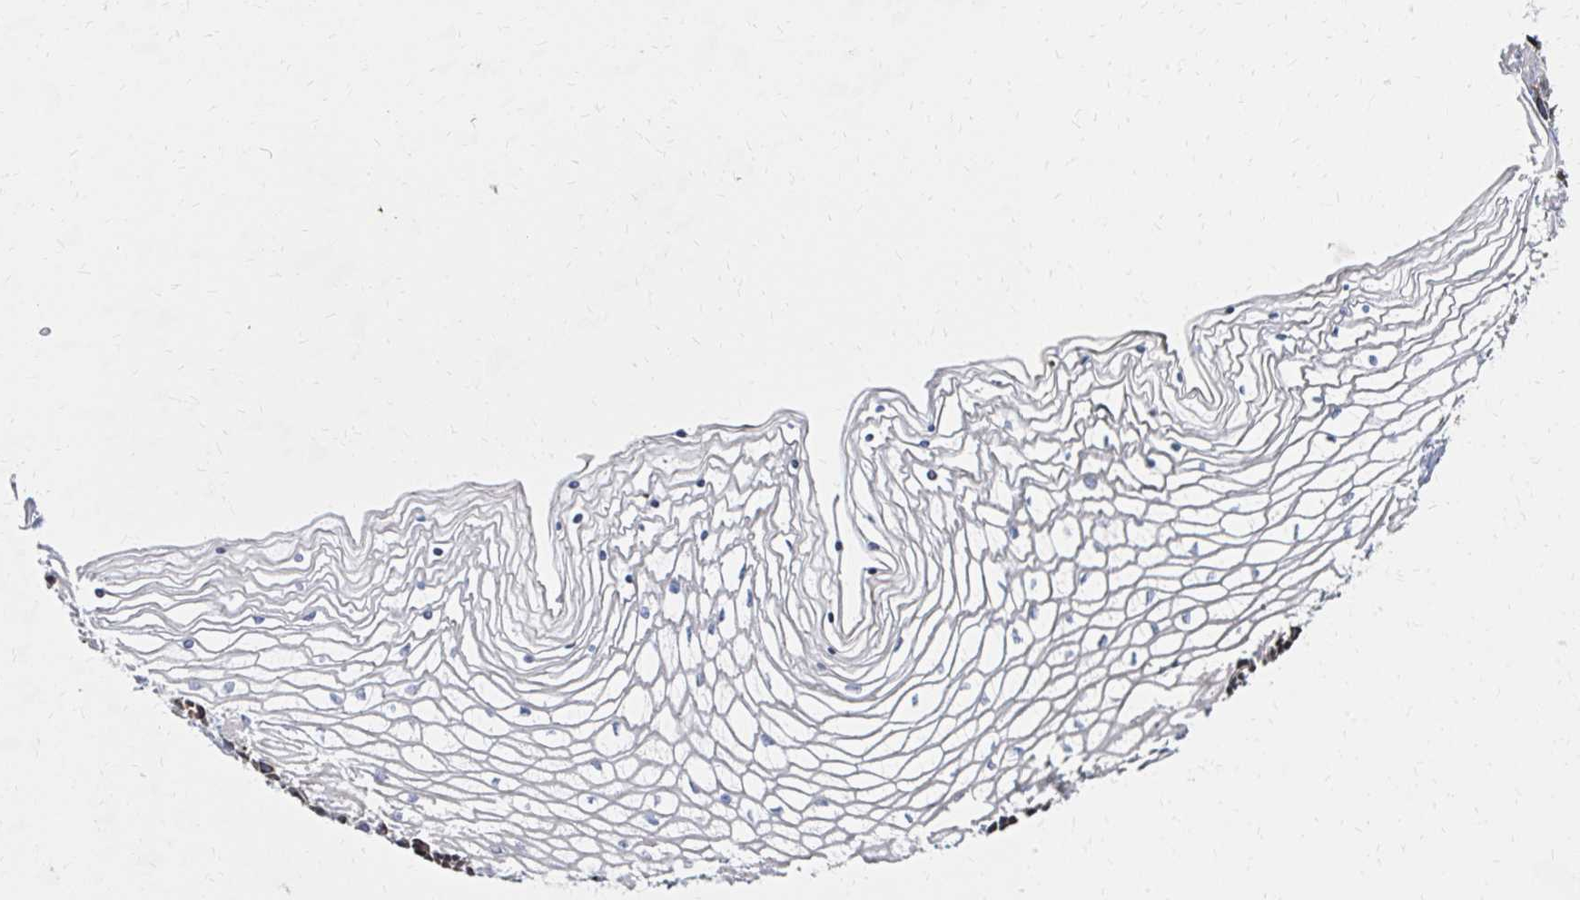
{"staining": {"intensity": "strong", "quantity": "<25%", "location": "cytoplasmic/membranous"}, "tissue": "vagina", "cell_type": "Squamous epithelial cells", "image_type": "normal", "snomed": [{"axis": "morphology", "description": "Normal tissue, NOS"}, {"axis": "topography", "description": "Vagina"}], "caption": "This is an image of IHC staining of normal vagina, which shows strong positivity in the cytoplasmic/membranous of squamous epithelial cells.", "gene": "MAN1A1", "patient": {"sex": "female", "age": 45}}